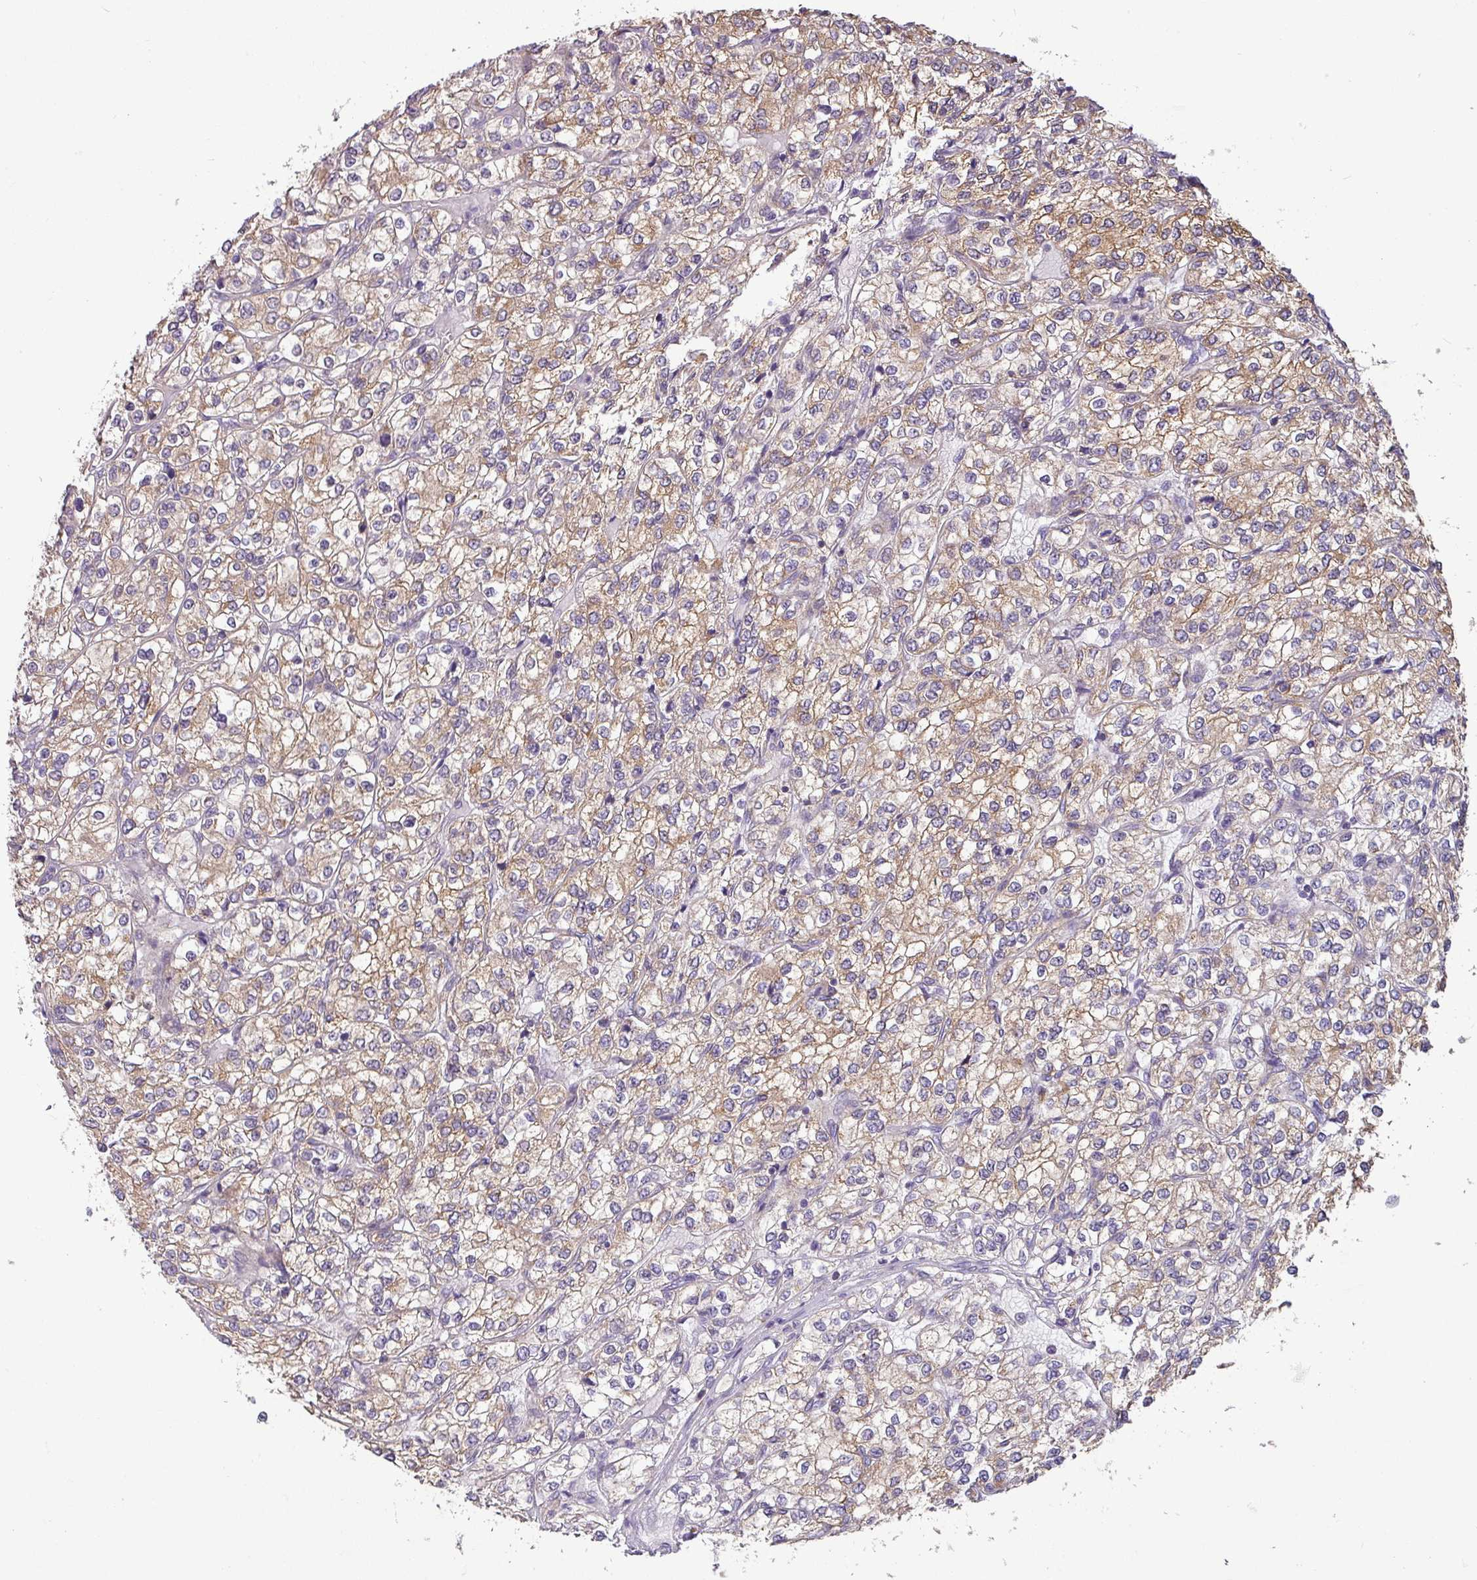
{"staining": {"intensity": "moderate", "quantity": "25%-75%", "location": "cytoplasmic/membranous"}, "tissue": "renal cancer", "cell_type": "Tumor cells", "image_type": "cancer", "snomed": [{"axis": "morphology", "description": "Adenocarcinoma, NOS"}, {"axis": "topography", "description": "Kidney"}], "caption": "A micrograph of human renal cancer stained for a protein shows moderate cytoplasmic/membranous brown staining in tumor cells.", "gene": "GALNT12", "patient": {"sex": "male", "age": 80}}